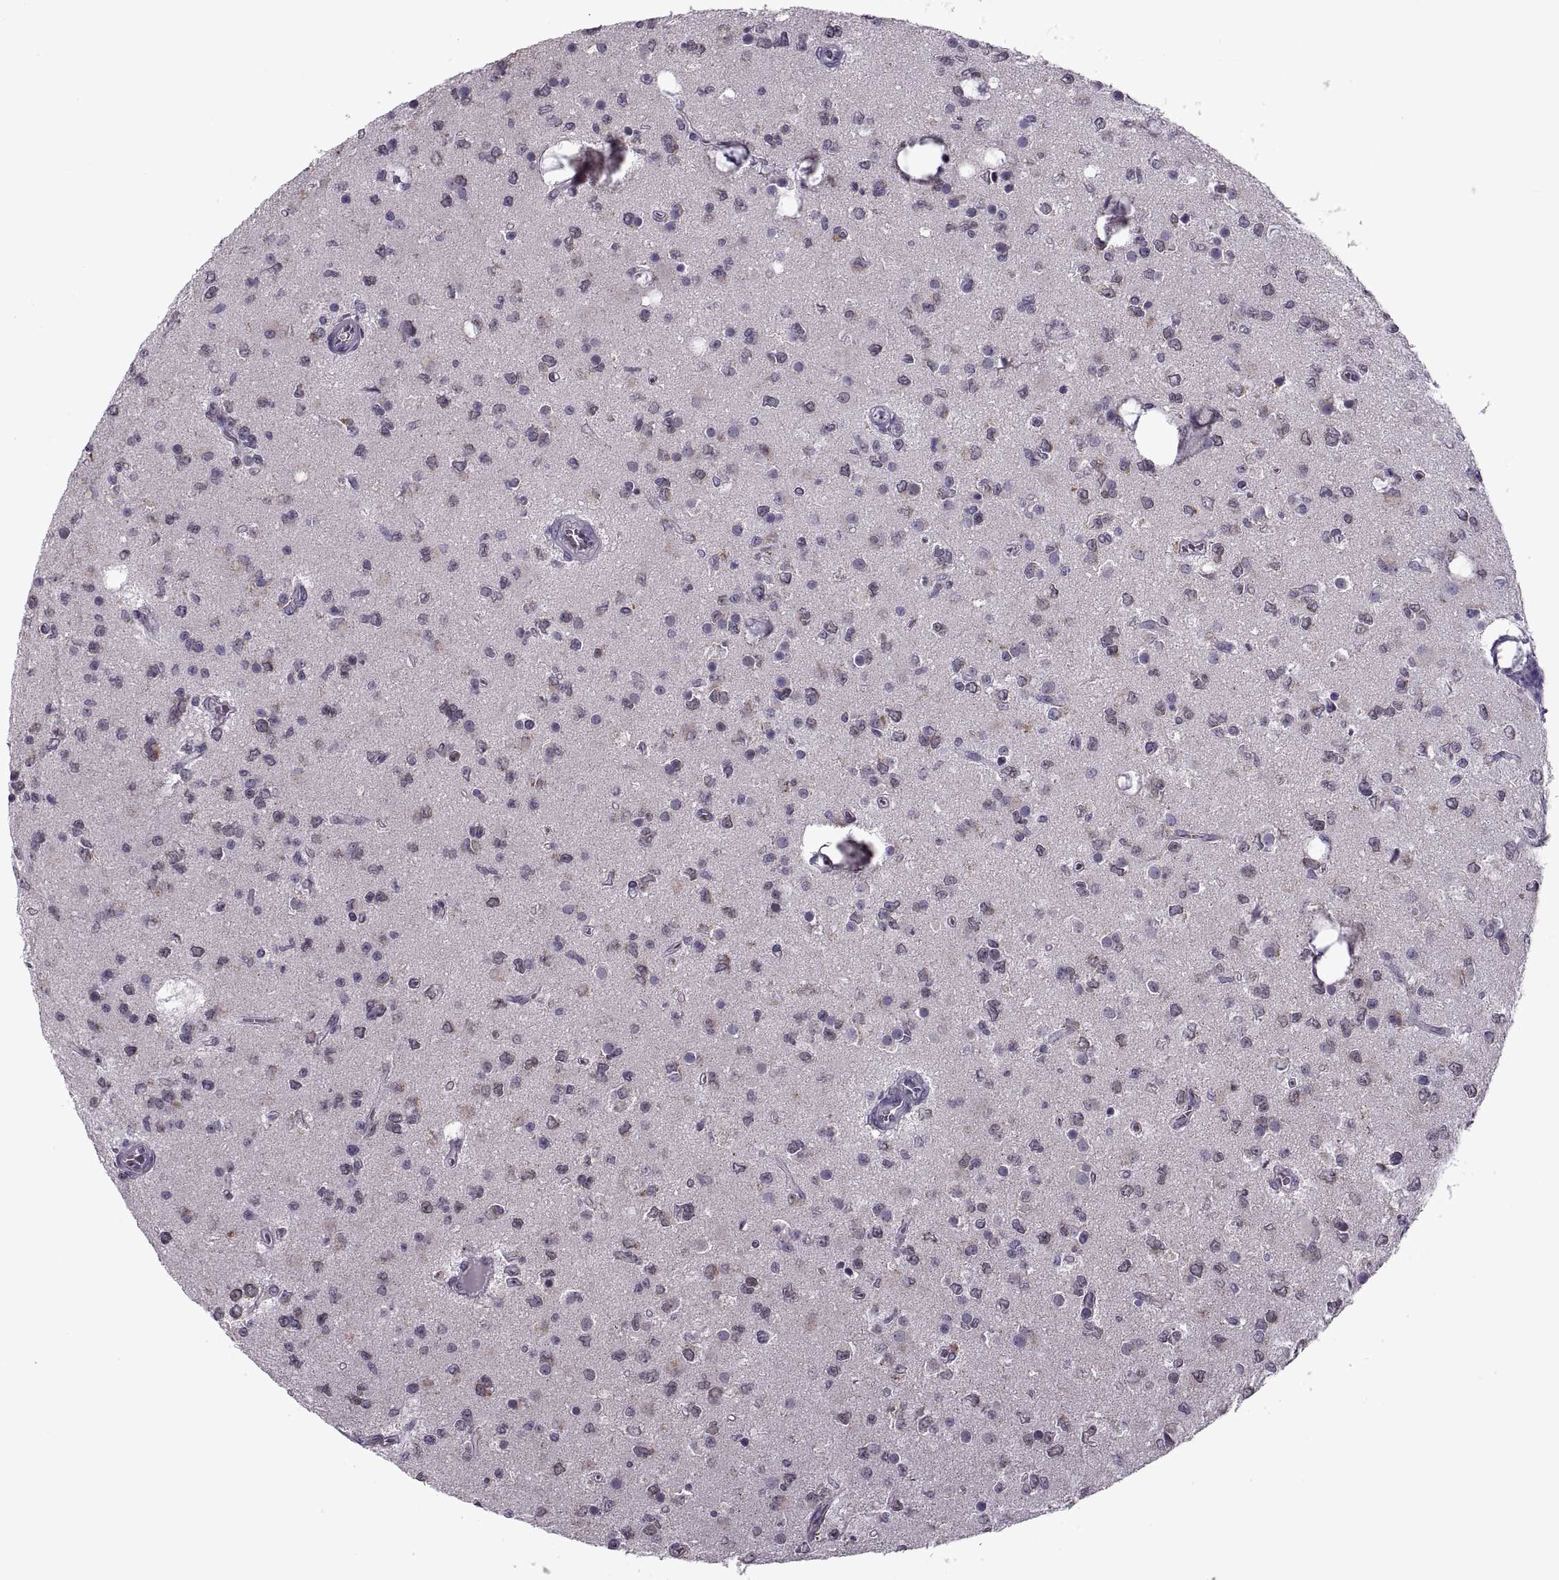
{"staining": {"intensity": "weak", "quantity": "<25%", "location": "cytoplasmic/membranous"}, "tissue": "glioma", "cell_type": "Tumor cells", "image_type": "cancer", "snomed": [{"axis": "morphology", "description": "Glioma, malignant, Low grade"}, {"axis": "topography", "description": "Brain"}], "caption": "This is an immunohistochemistry (IHC) image of glioma. There is no staining in tumor cells.", "gene": "PRSS37", "patient": {"sex": "female", "age": 45}}